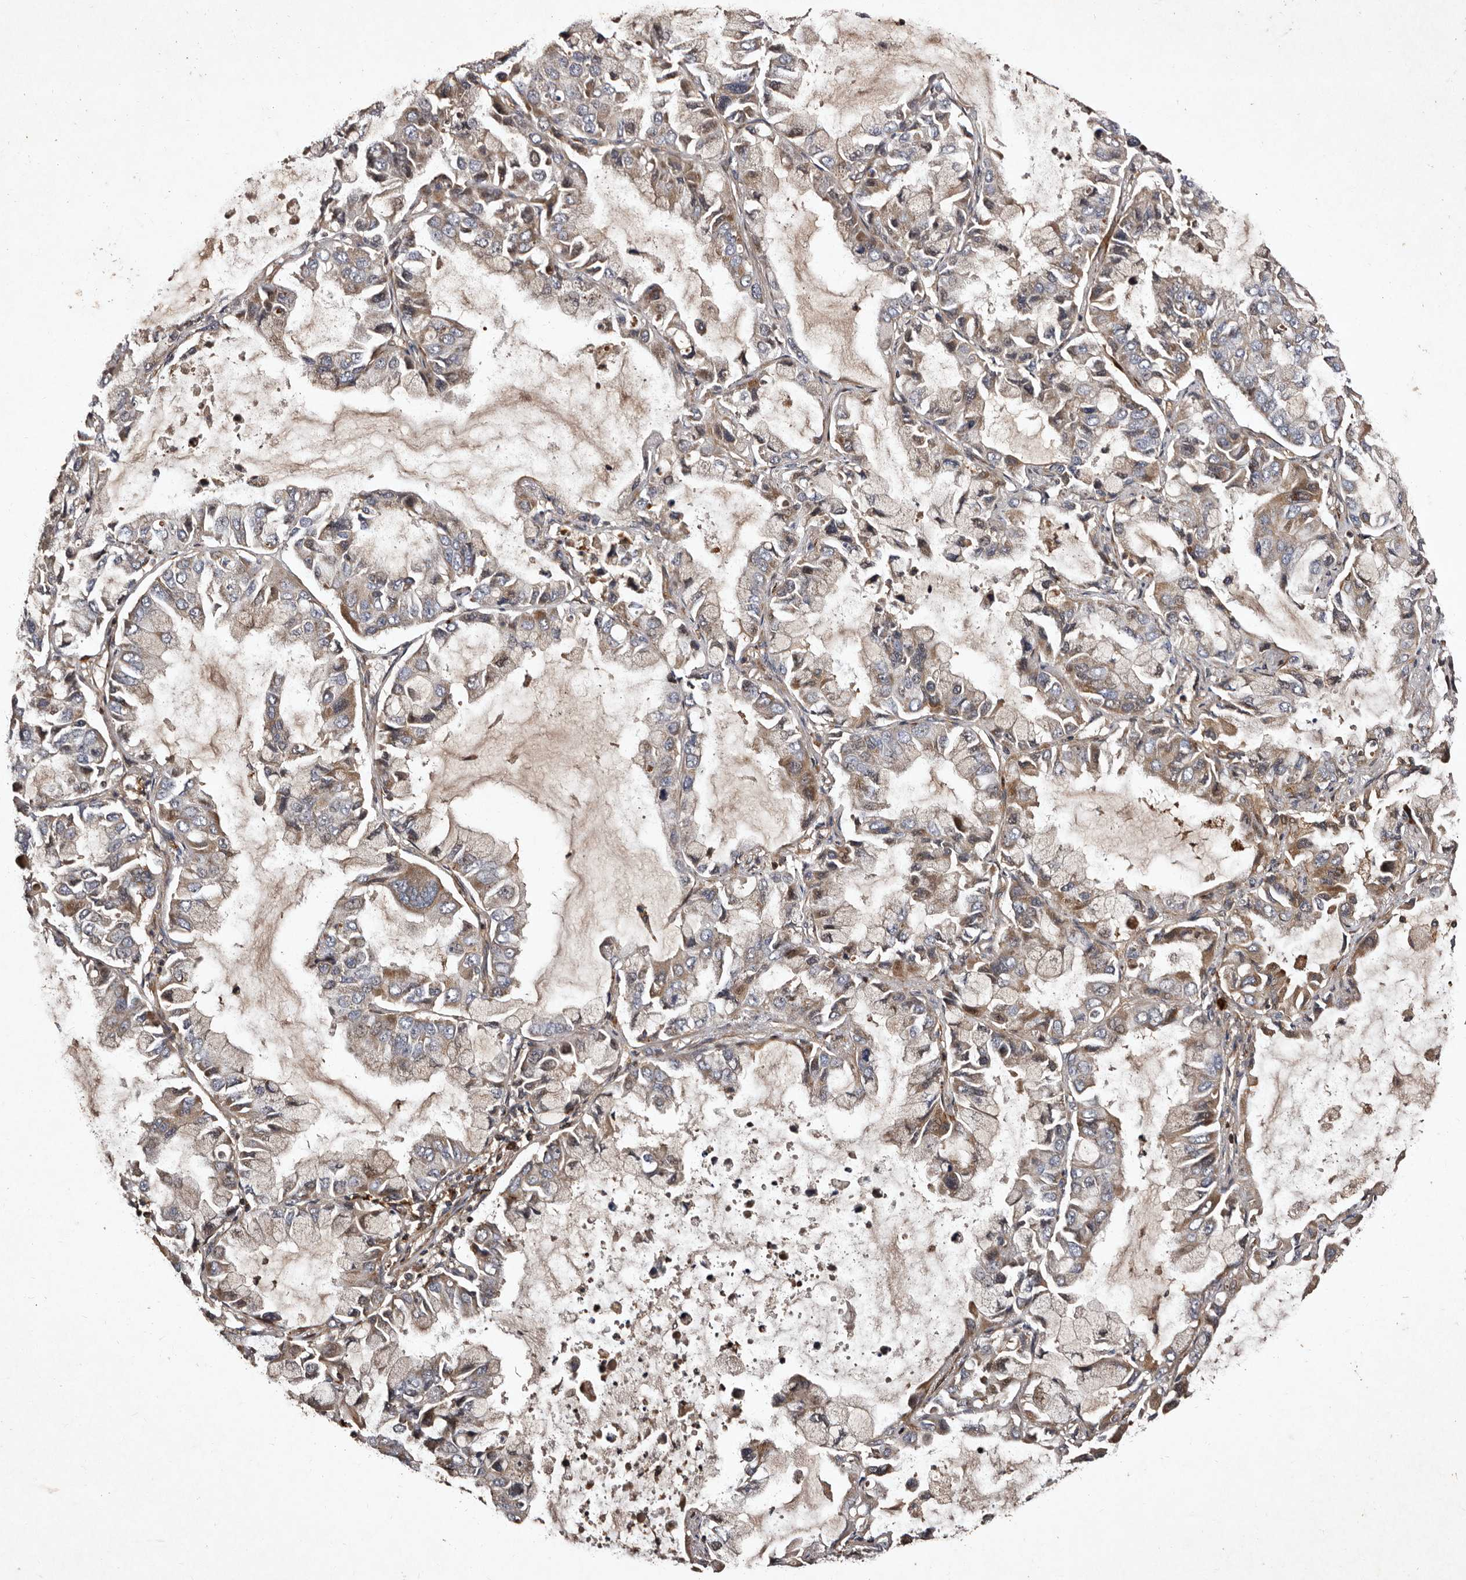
{"staining": {"intensity": "moderate", "quantity": "25%-75%", "location": "cytoplasmic/membranous"}, "tissue": "lung cancer", "cell_type": "Tumor cells", "image_type": "cancer", "snomed": [{"axis": "morphology", "description": "Adenocarcinoma, NOS"}, {"axis": "topography", "description": "Lung"}], "caption": "Immunohistochemistry (DAB) staining of human lung cancer reveals moderate cytoplasmic/membranous protein staining in approximately 25%-75% of tumor cells.", "gene": "PRKD3", "patient": {"sex": "male", "age": 64}}